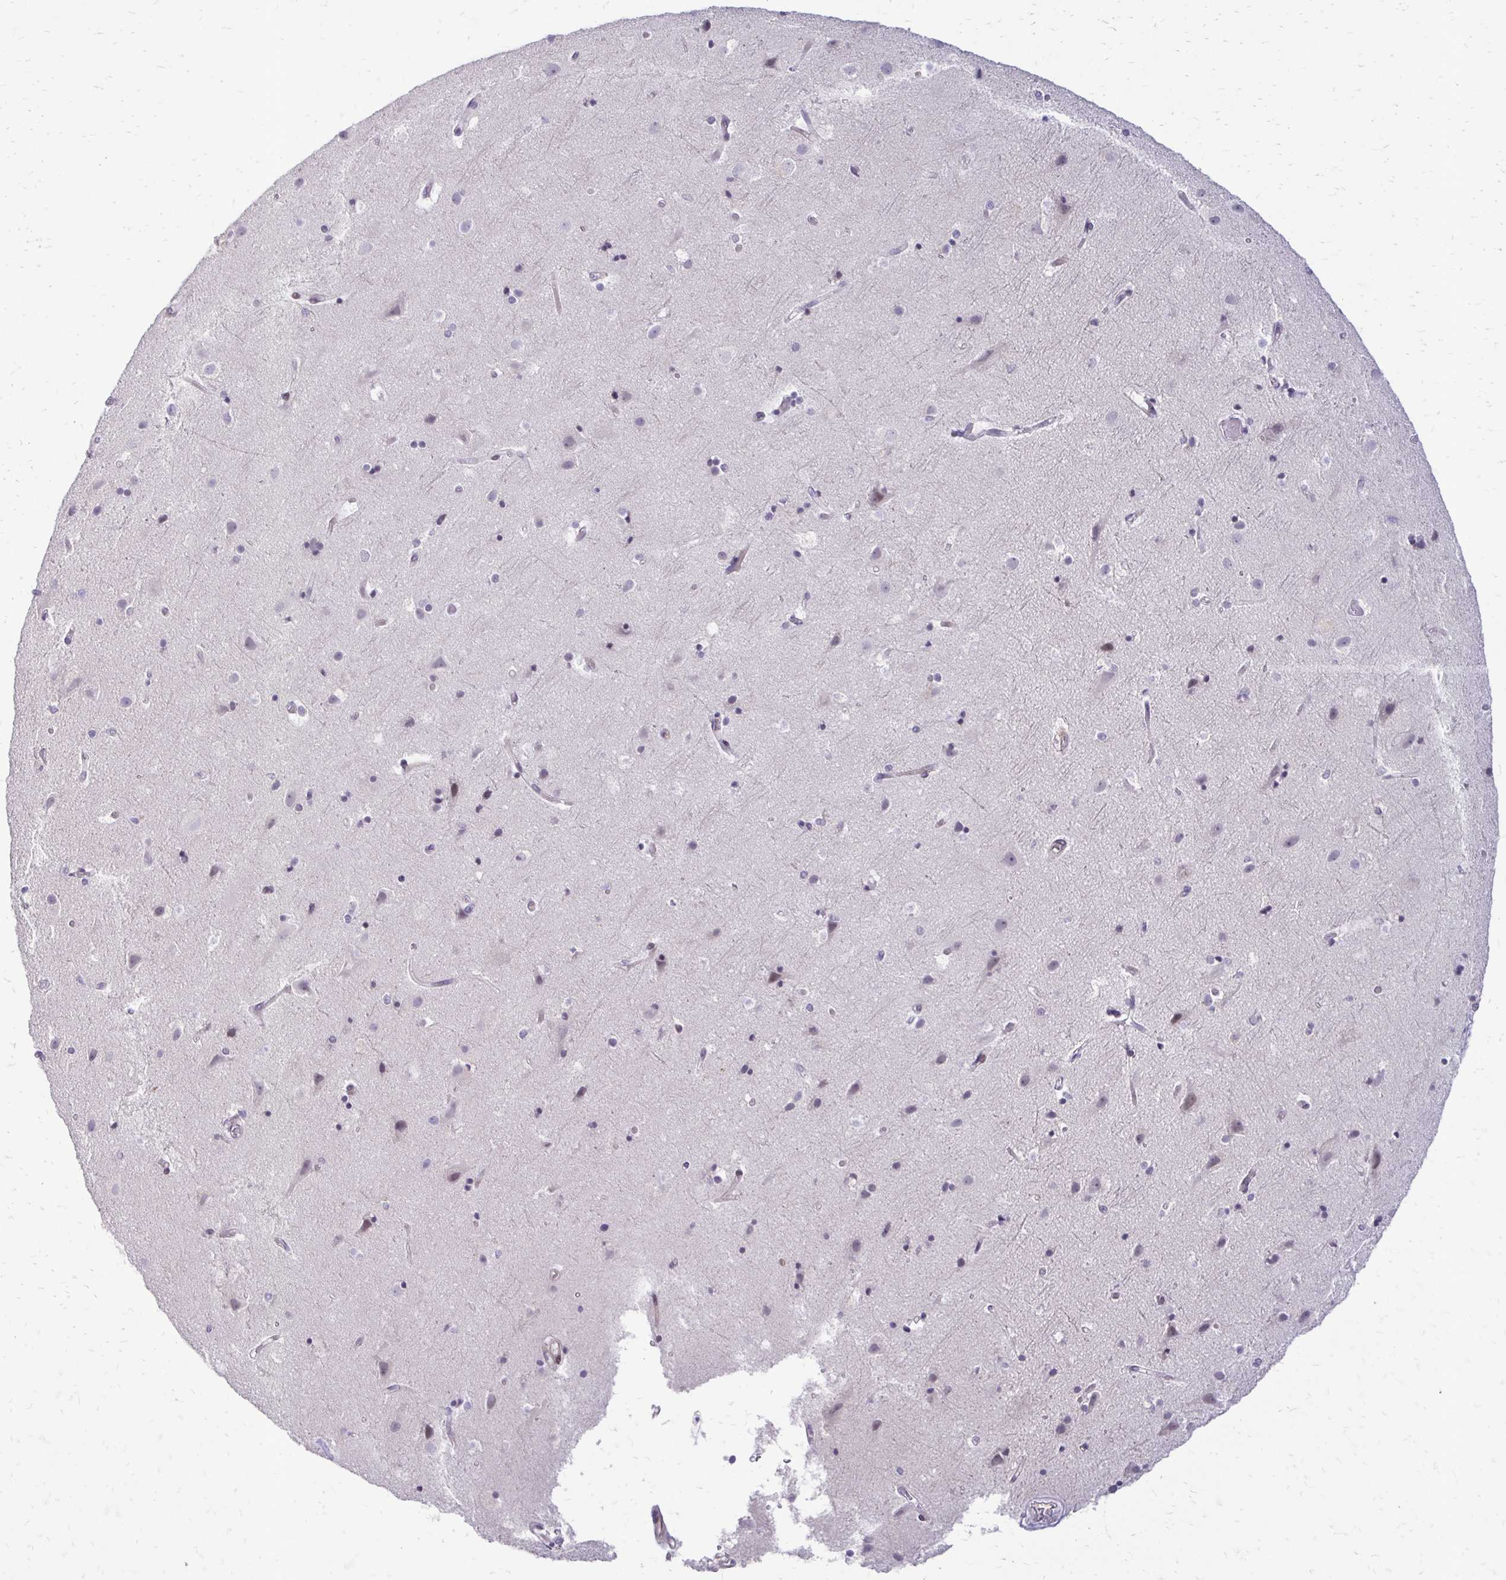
{"staining": {"intensity": "weak", "quantity": "<25%", "location": "cytoplasmic/membranous"}, "tissue": "cerebral cortex", "cell_type": "Endothelial cells", "image_type": "normal", "snomed": [{"axis": "morphology", "description": "Normal tissue, NOS"}, {"axis": "topography", "description": "Cerebral cortex"}], "caption": "The histopathology image demonstrates no staining of endothelial cells in normal cerebral cortex.", "gene": "EPYC", "patient": {"sex": "female", "age": 52}}